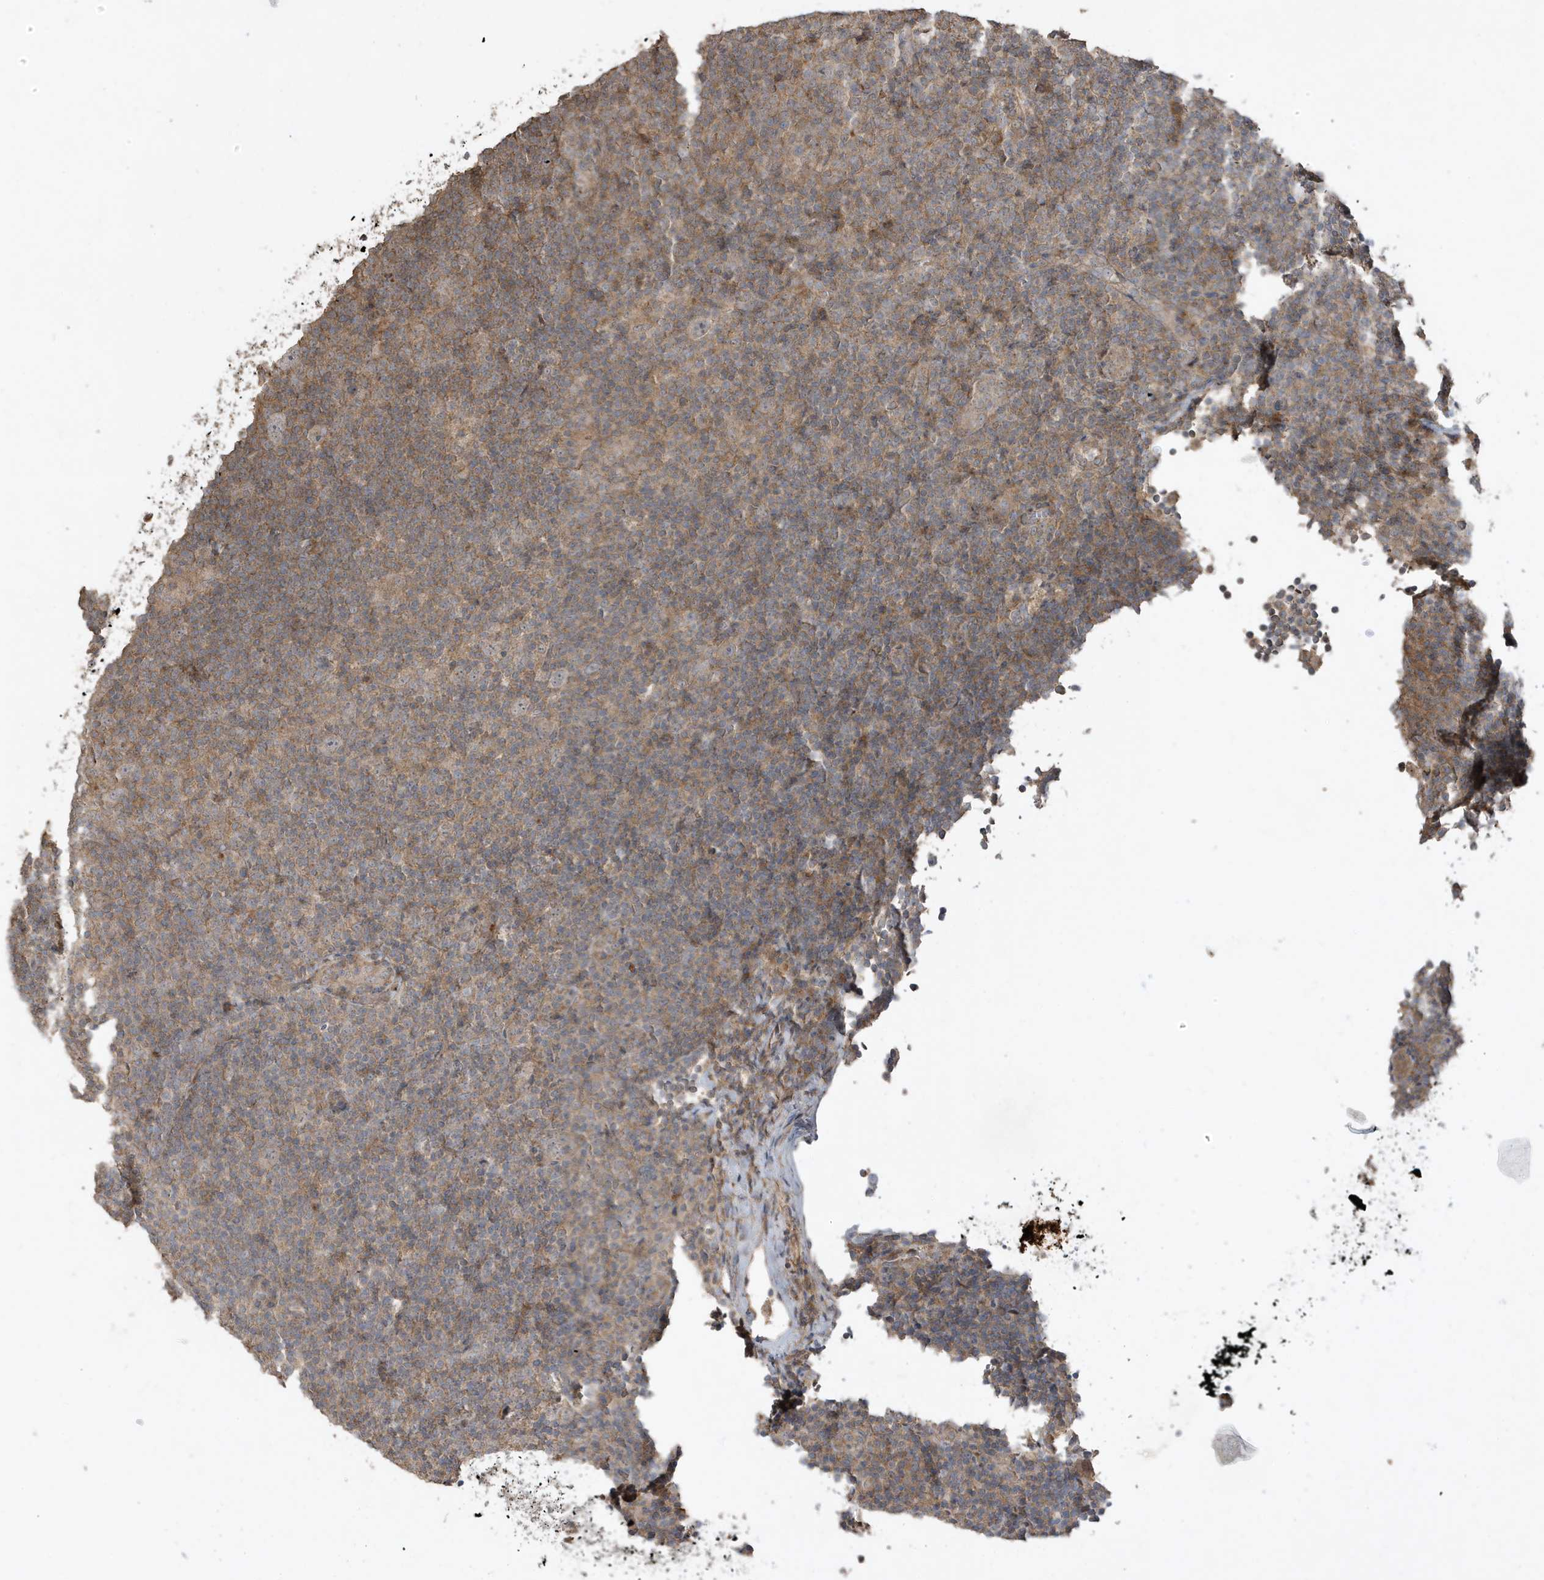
{"staining": {"intensity": "negative", "quantity": "none", "location": "none"}, "tissue": "lymphoma", "cell_type": "Tumor cells", "image_type": "cancer", "snomed": [{"axis": "morphology", "description": "Hodgkin's disease, NOS"}, {"axis": "topography", "description": "Lymph node"}], "caption": "An immunohistochemistry micrograph of lymphoma is shown. There is no staining in tumor cells of lymphoma.", "gene": "PRRT3", "patient": {"sex": "female", "age": 57}}